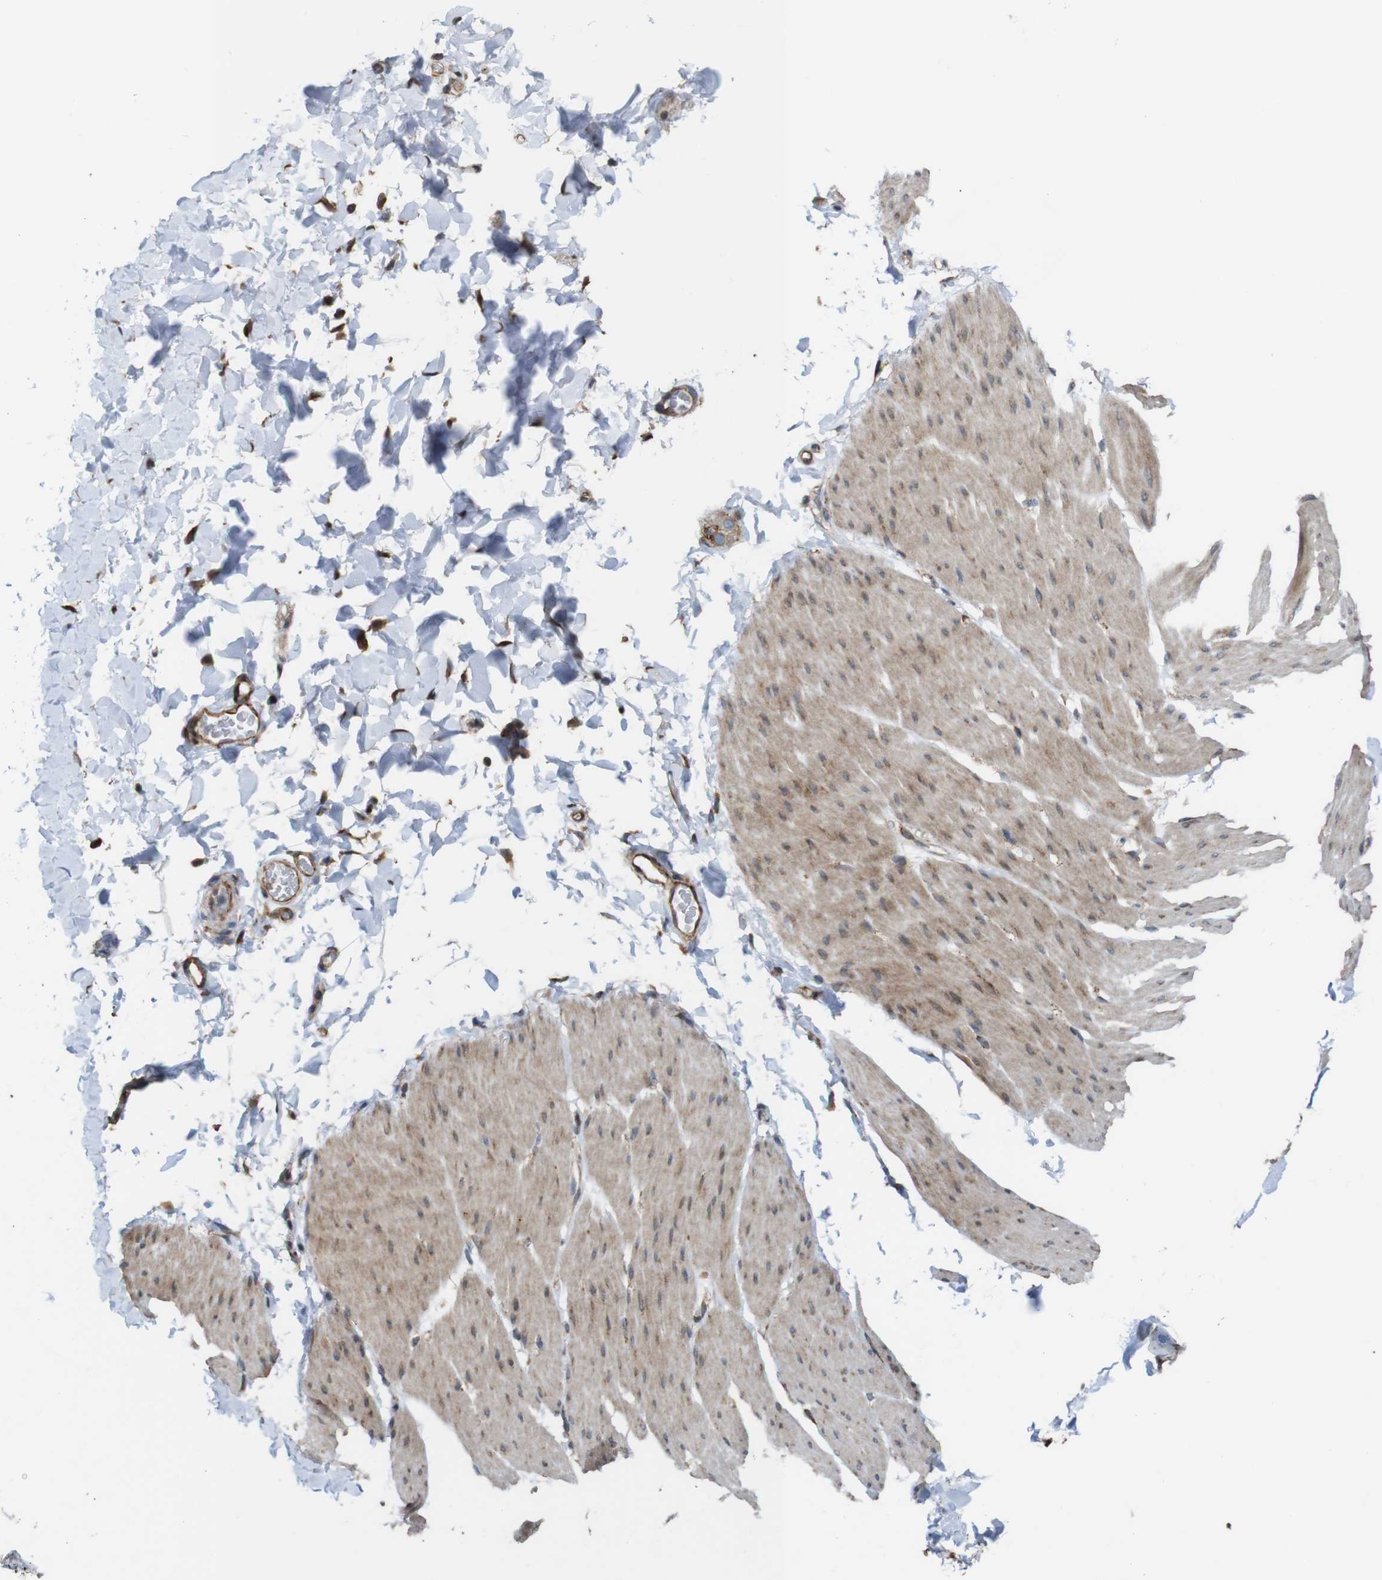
{"staining": {"intensity": "moderate", "quantity": ">75%", "location": "cytoplasmic/membranous"}, "tissue": "smooth muscle", "cell_type": "Smooth muscle cells", "image_type": "normal", "snomed": [{"axis": "morphology", "description": "Normal tissue, NOS"}, {"axis": "topography", "description": "Smooth muscle"}, {"axis": "topography", "description": "Colon"}], "caption": "Immunohistochemistry image of benign smooth muscle stained for a protein (brown), which reveals medium levels of moderate cytoplasmic/membranous staining in approximately >75% of smooth muscle cells.", "gene": "PCOLCE2", "patient": {"sex": "male", "age": 67}}